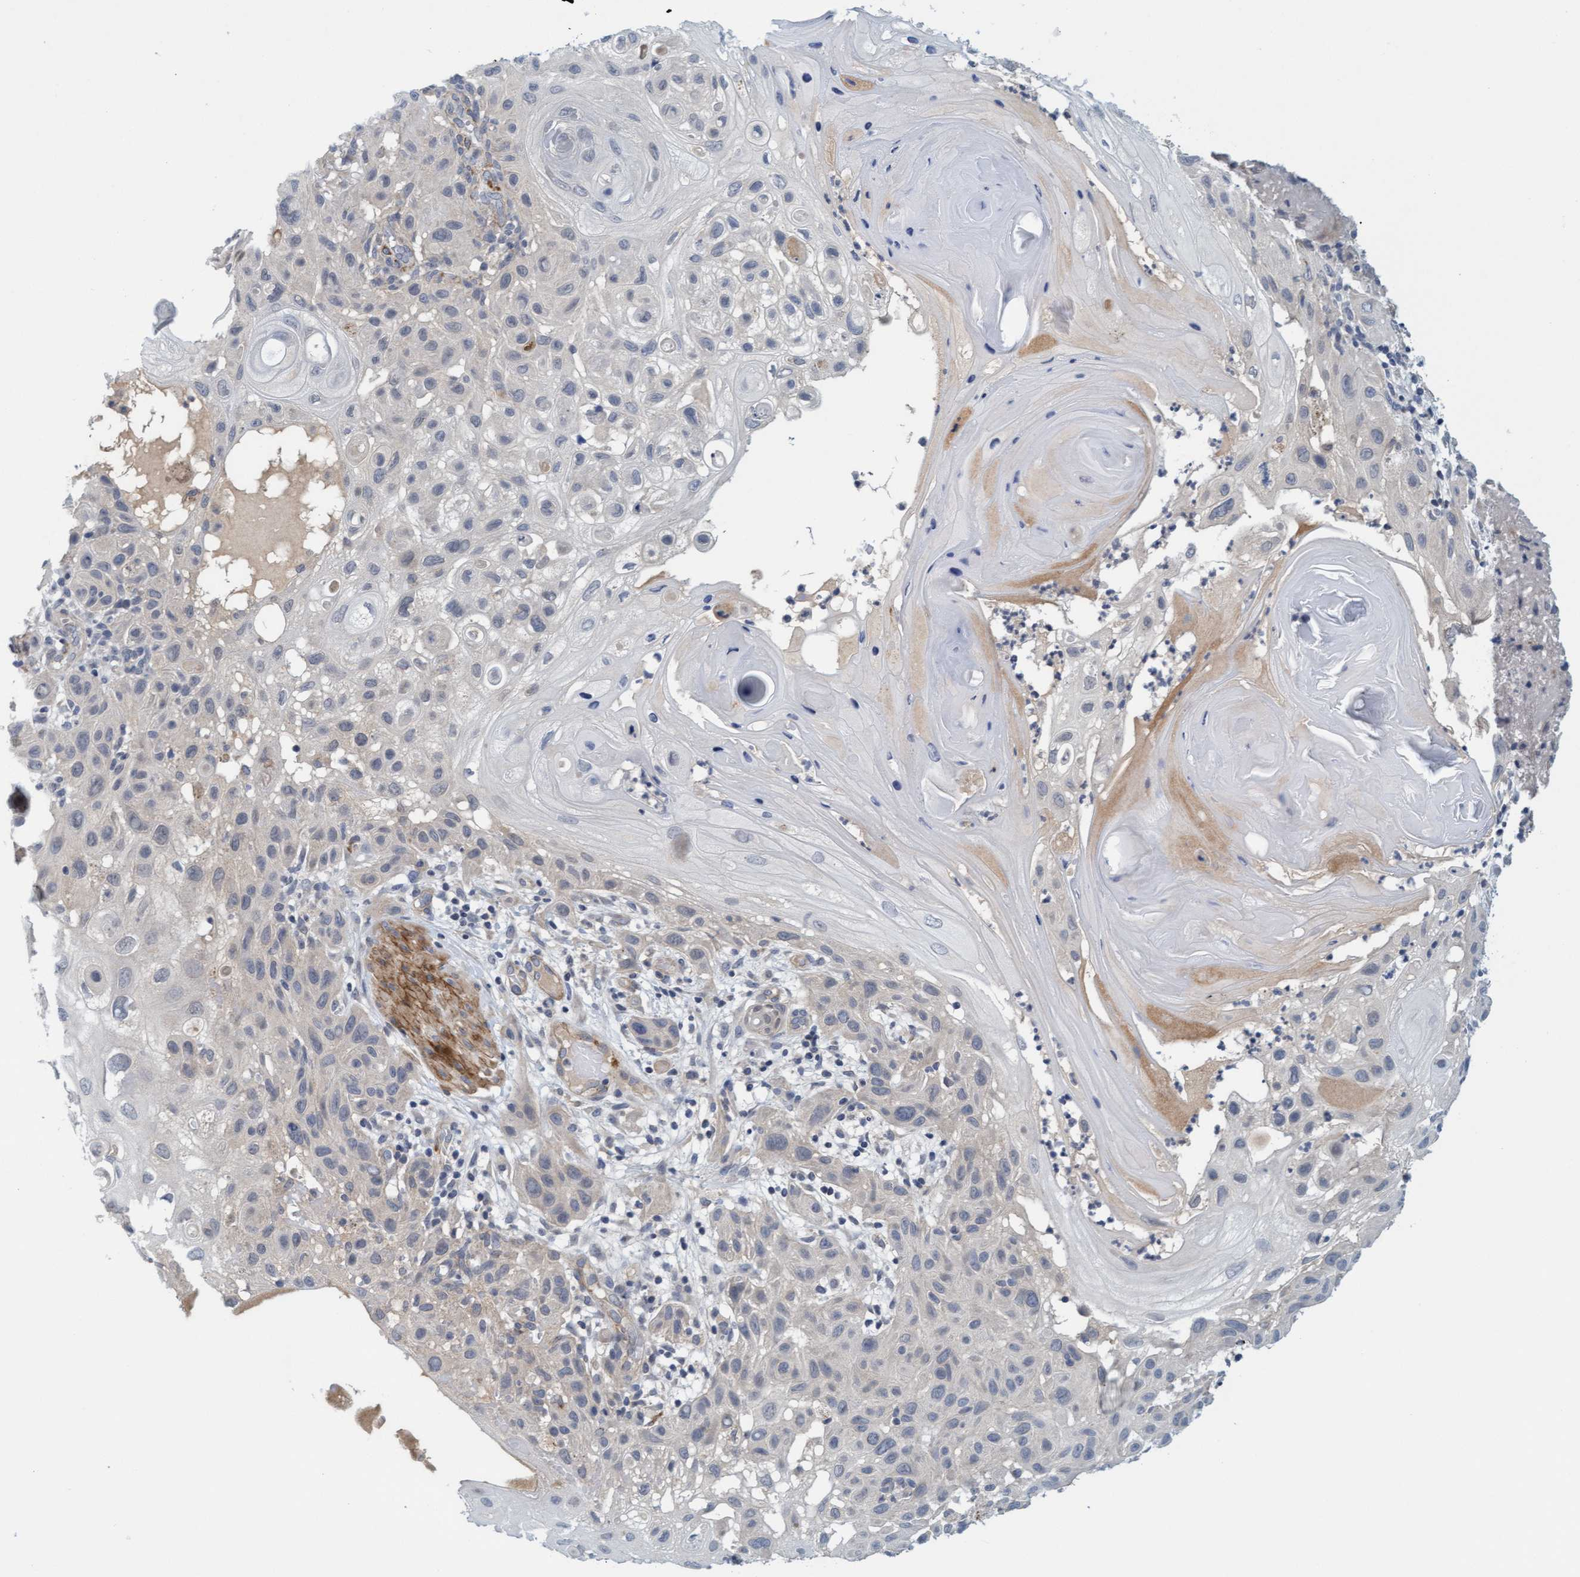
{"staining": {"intensity": "negative", "quantity": "none", "location": "none"}, "tissue": "skin cancer", "cell_type": "Tumor cells", "image_type": "cancer", "snomed": [{"axis": "morphology", "description": "Squamous cell carcinoma, NOS"}, {"axis": "topography", "description": "Skin"}], "caption": "An immunohistochemistry photomicrograph of skin squamous cell carcinoma is shown. There is no staining in tumor cells of skin squamous cell carcinoma. (Stains: DAB (3,3'-diaminobenzidine) IHC with hematoxylin counter stain, Microscopy: brightfield microscopy at high magnification).", "gene": "TSTD2", "patient": {"sex": "female", "age": 96}}